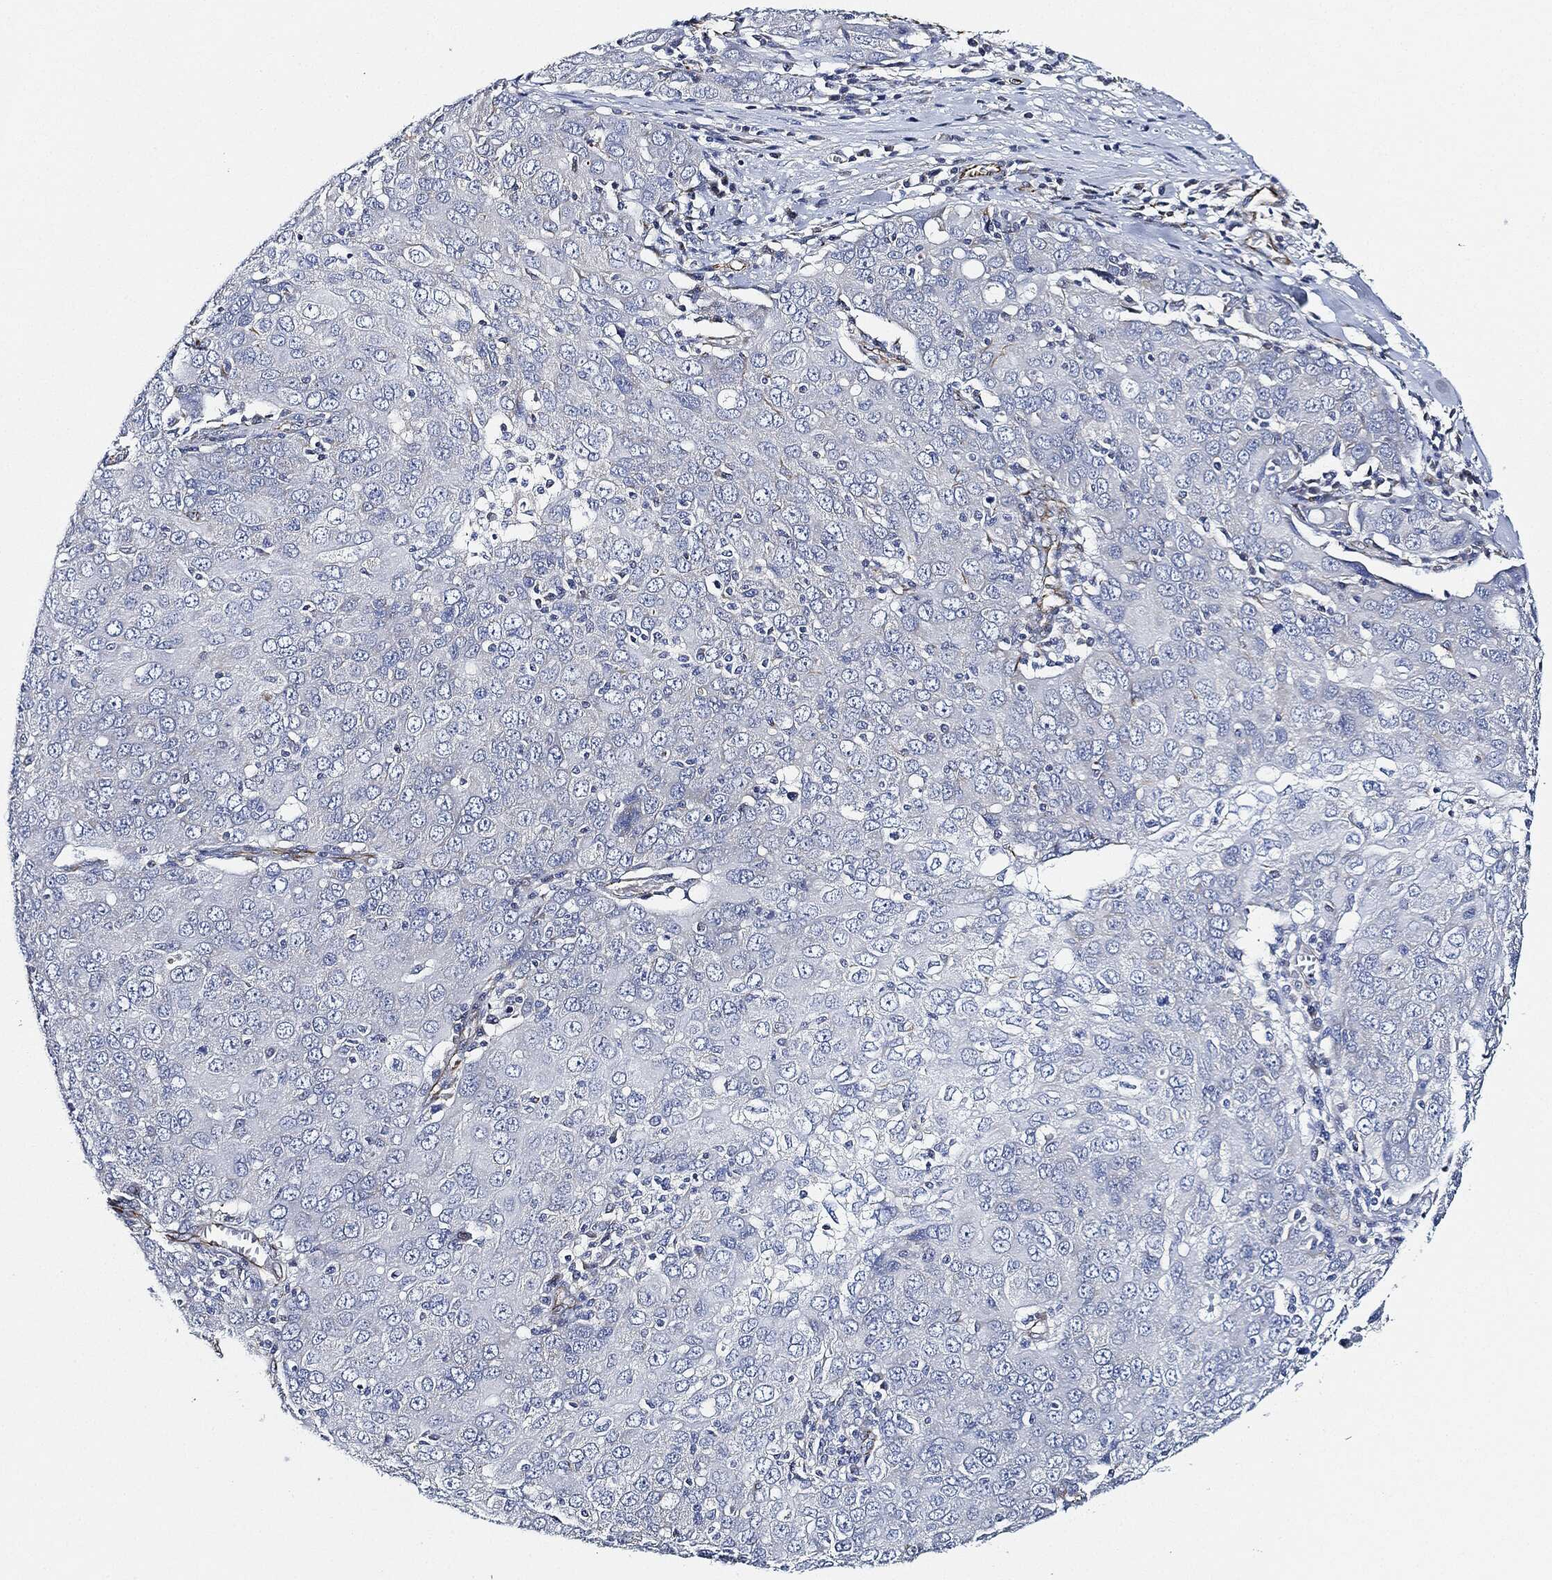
{"staining": {"intensity": "negative", "quantity": "none", "location": "none"}, "tissue": "ovarian cancer", "cell_type": "Tumor cells", "image_type": "cancer", "snomed": [{"axis": "morphology", "description": "Carcinoma, endometroid"}, {"axis": "topography", "description": "Ovary"}], "caption": "Immunohistochemistry (IHC) of human ovarian cancer (endometroid carcinoma) displays no staining in tumor cells.", "gene": "THSD1", "patient": {"sex": "female", "age": 50}}